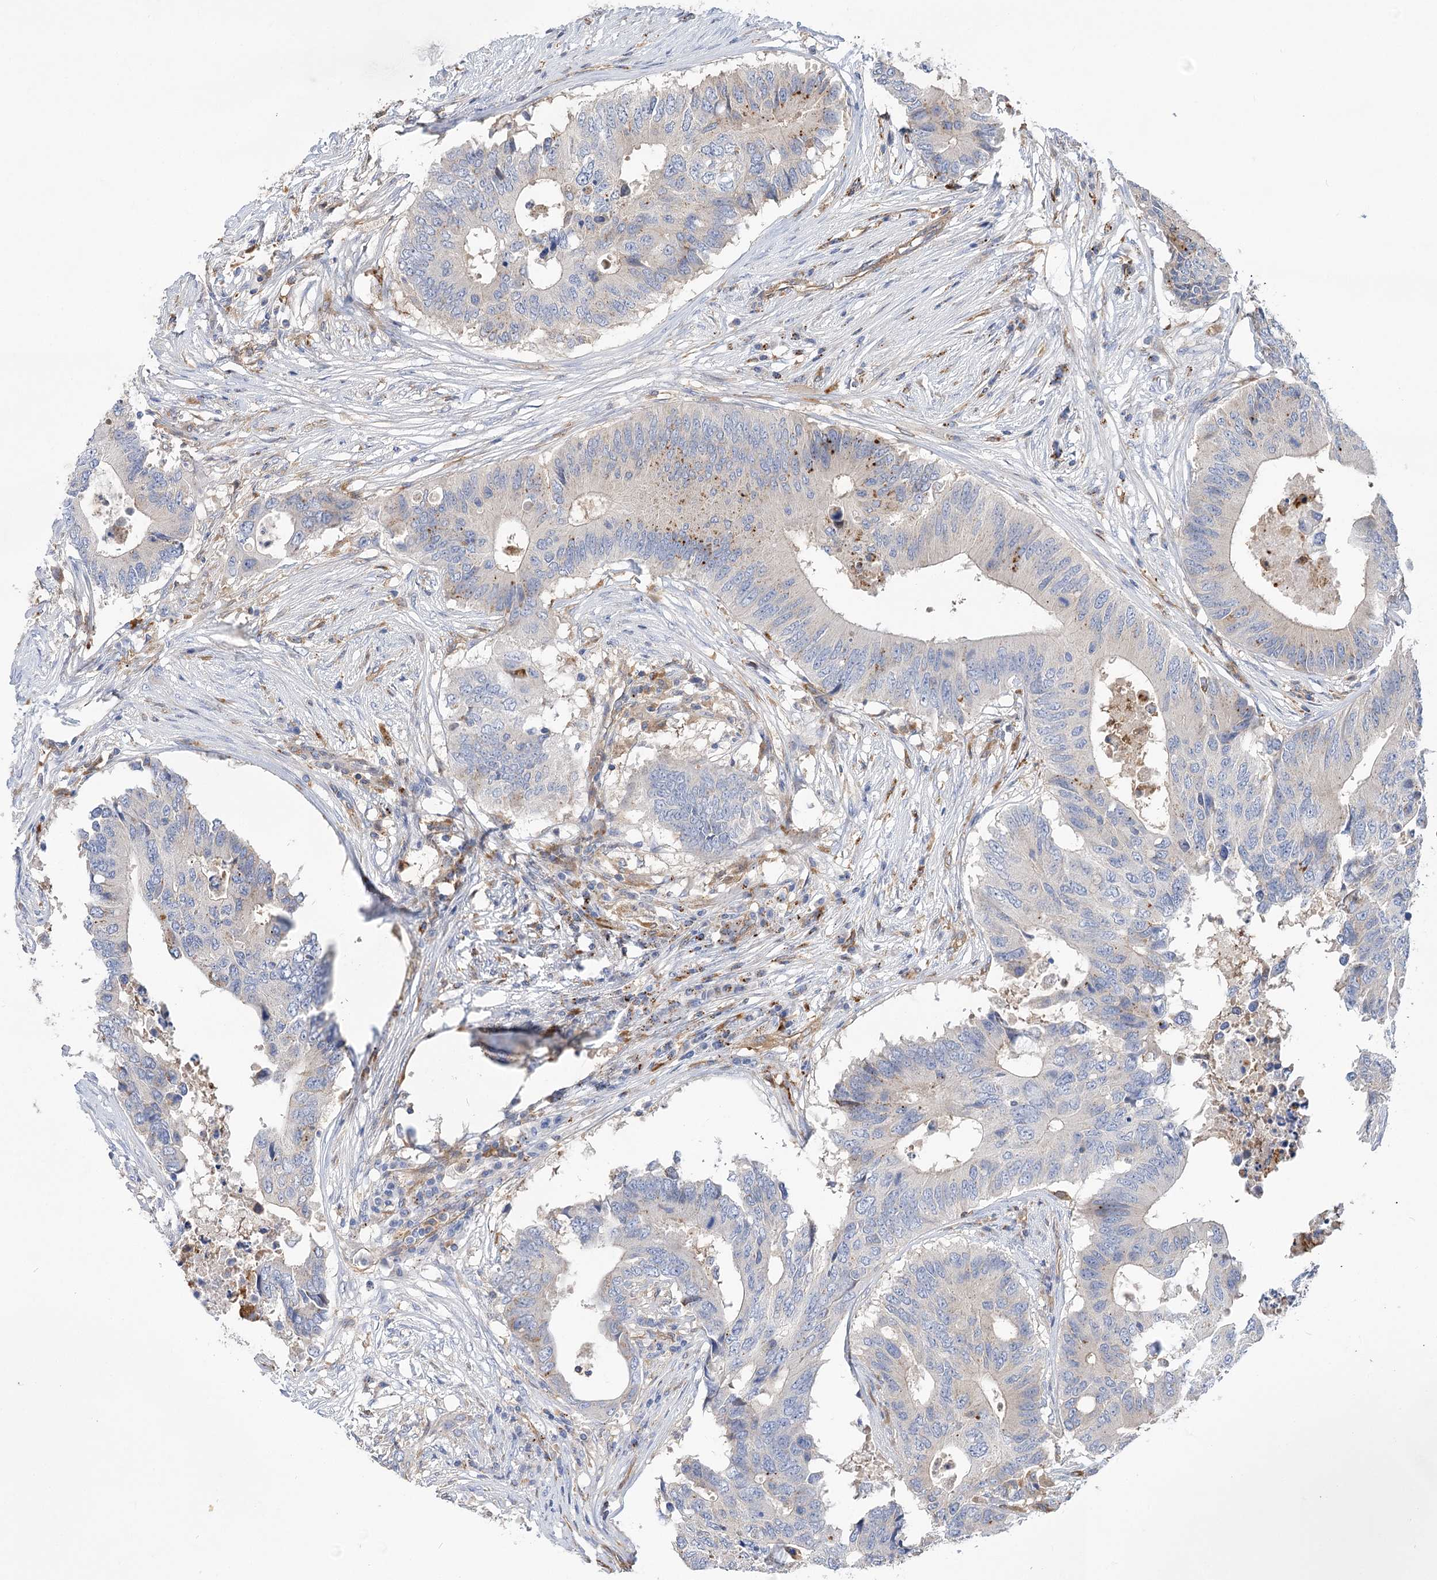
{"staining": {"intensity": "negative", "quantity": "none", "location": "none"}, "tissue": "colorectal cancer", "cell_type": "Tumor cells", "image_type": "cancer", "snomed": [{"axis": "morphology", "description": "Adenocarcinoma, NOS"}, {"axis": "topography", "description": "Colon"}], "caption": "There is no significant expression in tumor cells of colorectal cancer.", "gene": "GUSB", "patient": {"sex": "male", "age": 71}}